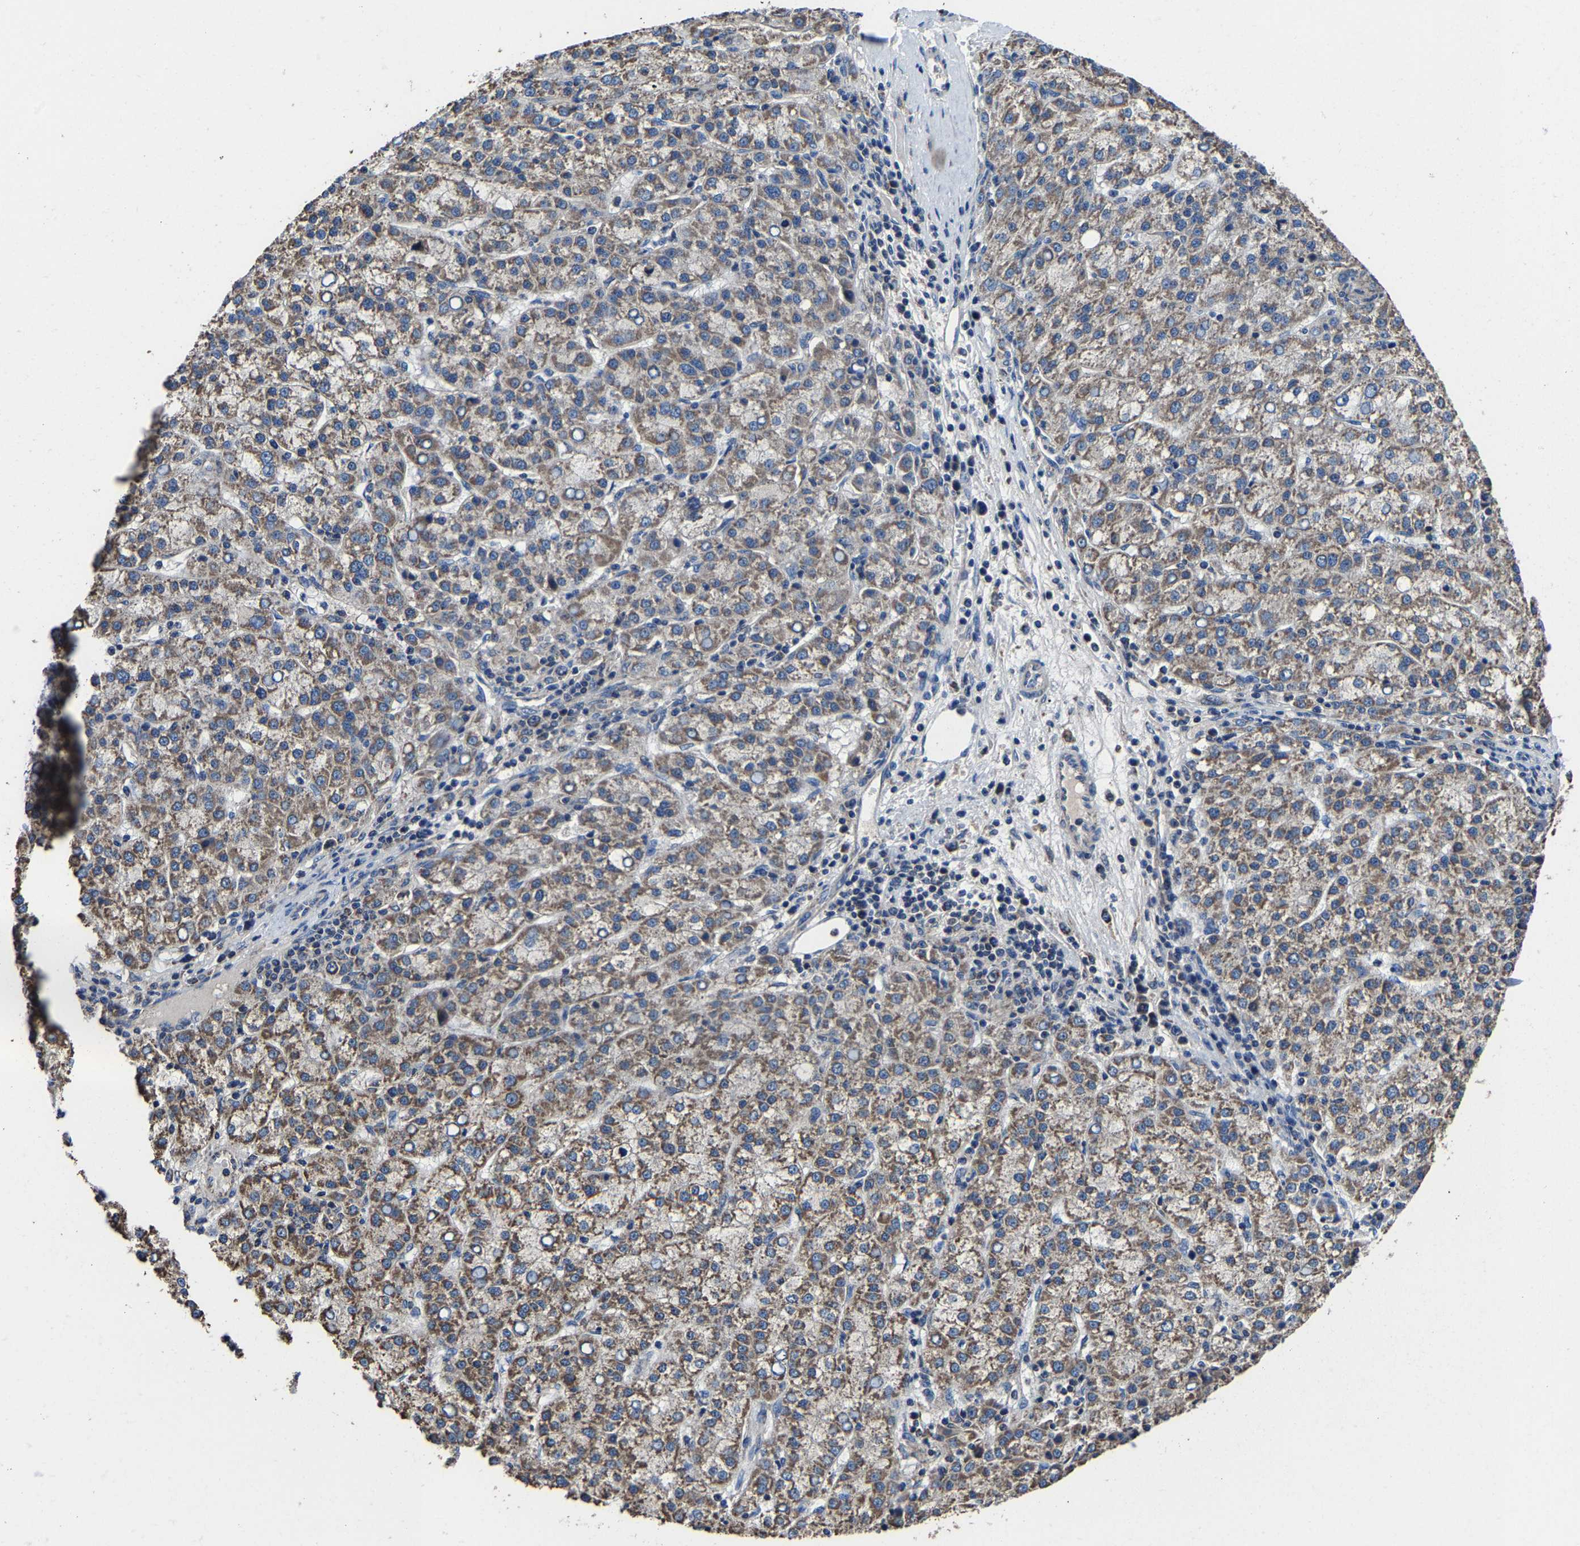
{"staining": {"intensity": "moderate", "quantity": ">75%", "location": "cytoplasmic/membranous"}, "tissue": "liver cancer", "cell_type": "Tumor cells", "image_type": "cancer", "snomed": [{"axis": "morphology", "description": "Carcinoma, Hepatocellular, NOS"}, {"axis": "topography", "description": "Liver"}], "caption": "About >75% of tumor cells in human liver cancer (hepatocellular carcinoma) show moderate cytoplasmic/membranous protein positivity as visualized by brown immunohistochemical staining.", "gene": "ZCCHC7", "patient": {"sex": "female", "age": 58}}